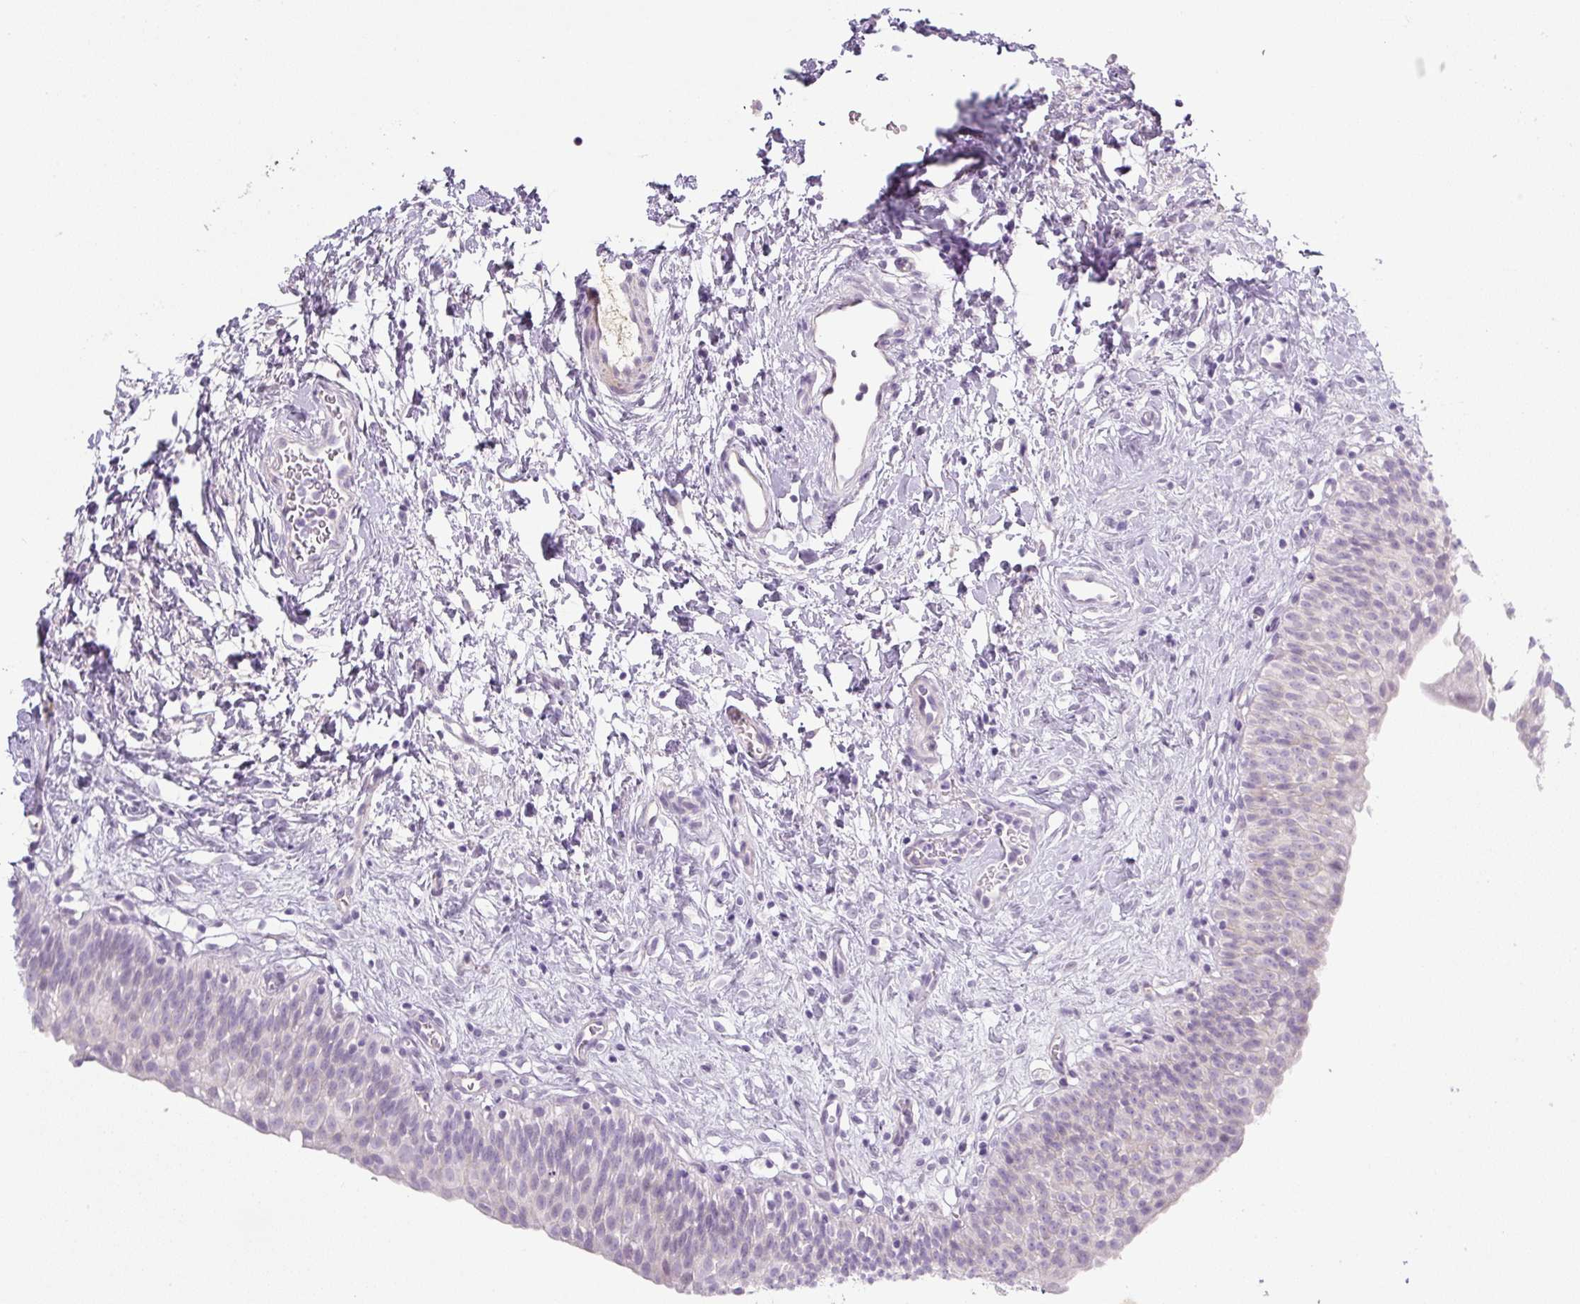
{"staining": {"intensity": "negative", "quantity": "none", "location": "none"}, "tissue": "urinary bladder", "cell_type": "Urothelial cells", "image_type": "normal", "snomed": [{"axis": "morphology", "description": "Normal tissue, NOS"}, {"axis": "topography", "description": "Urinary bladder"}], "caption": "Protein analysis of normal urinary bladder reveals no significant positivity in urothelial cells.", "gene": "PRM1", "patient": {"sex": "male", "age": 51}}